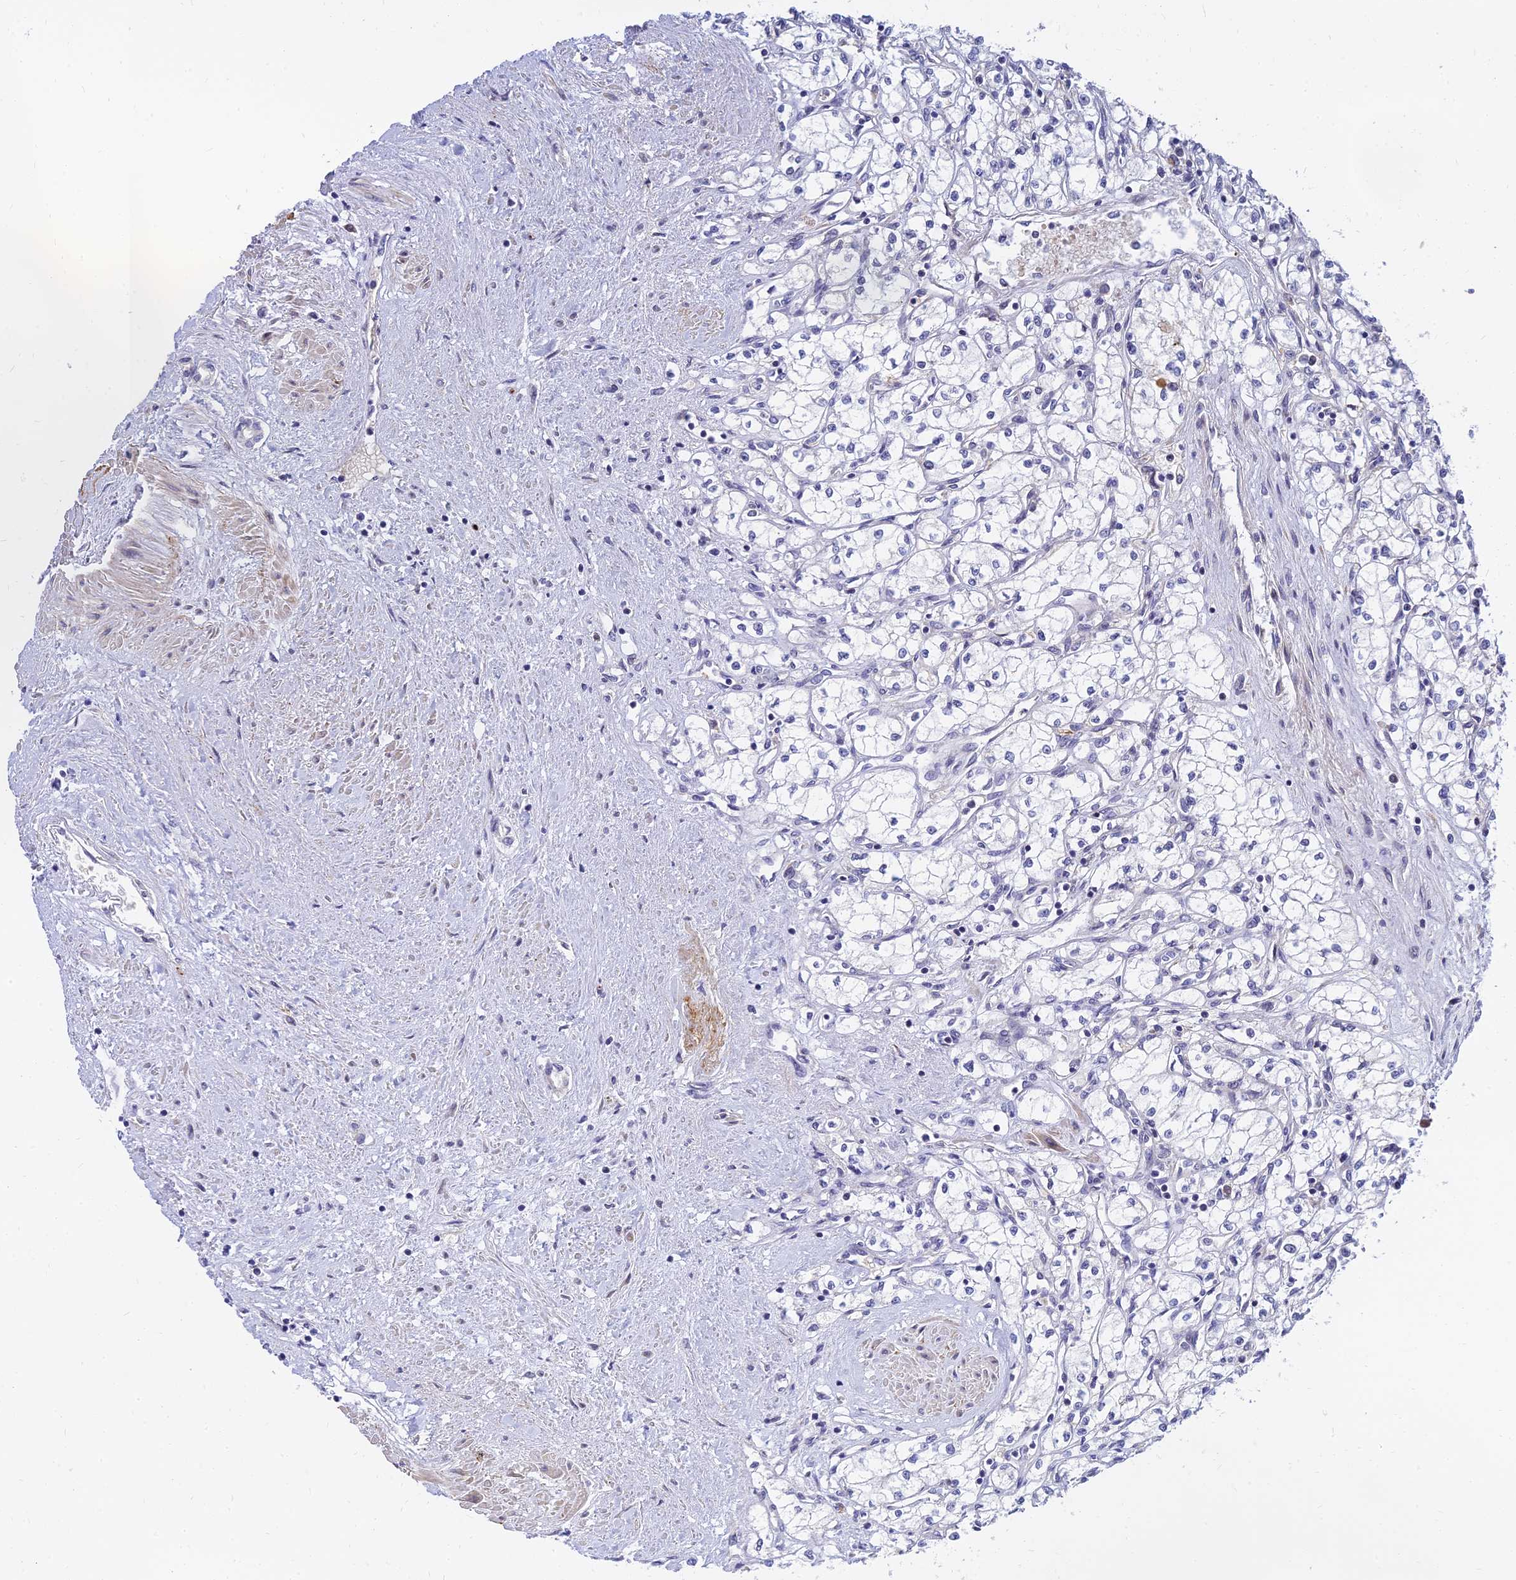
{"staining": {"intensity": "negative", "quantity": "none", "location": "none"}, "tissue": "renal cancer", "cell_type": "Tumor cells", "image_type": "cancer", "snomed": [{"axis": "morphology", "description": "Adenocarcinoma, NOS"}, {"axis": "topography", "description": "Kidney"}], "caption": "There is no significant staining in tumor cells of adenocarcinoma (renal).", "gene": "ANKS4B", "patient": {"sex": "male", "age": 59}}